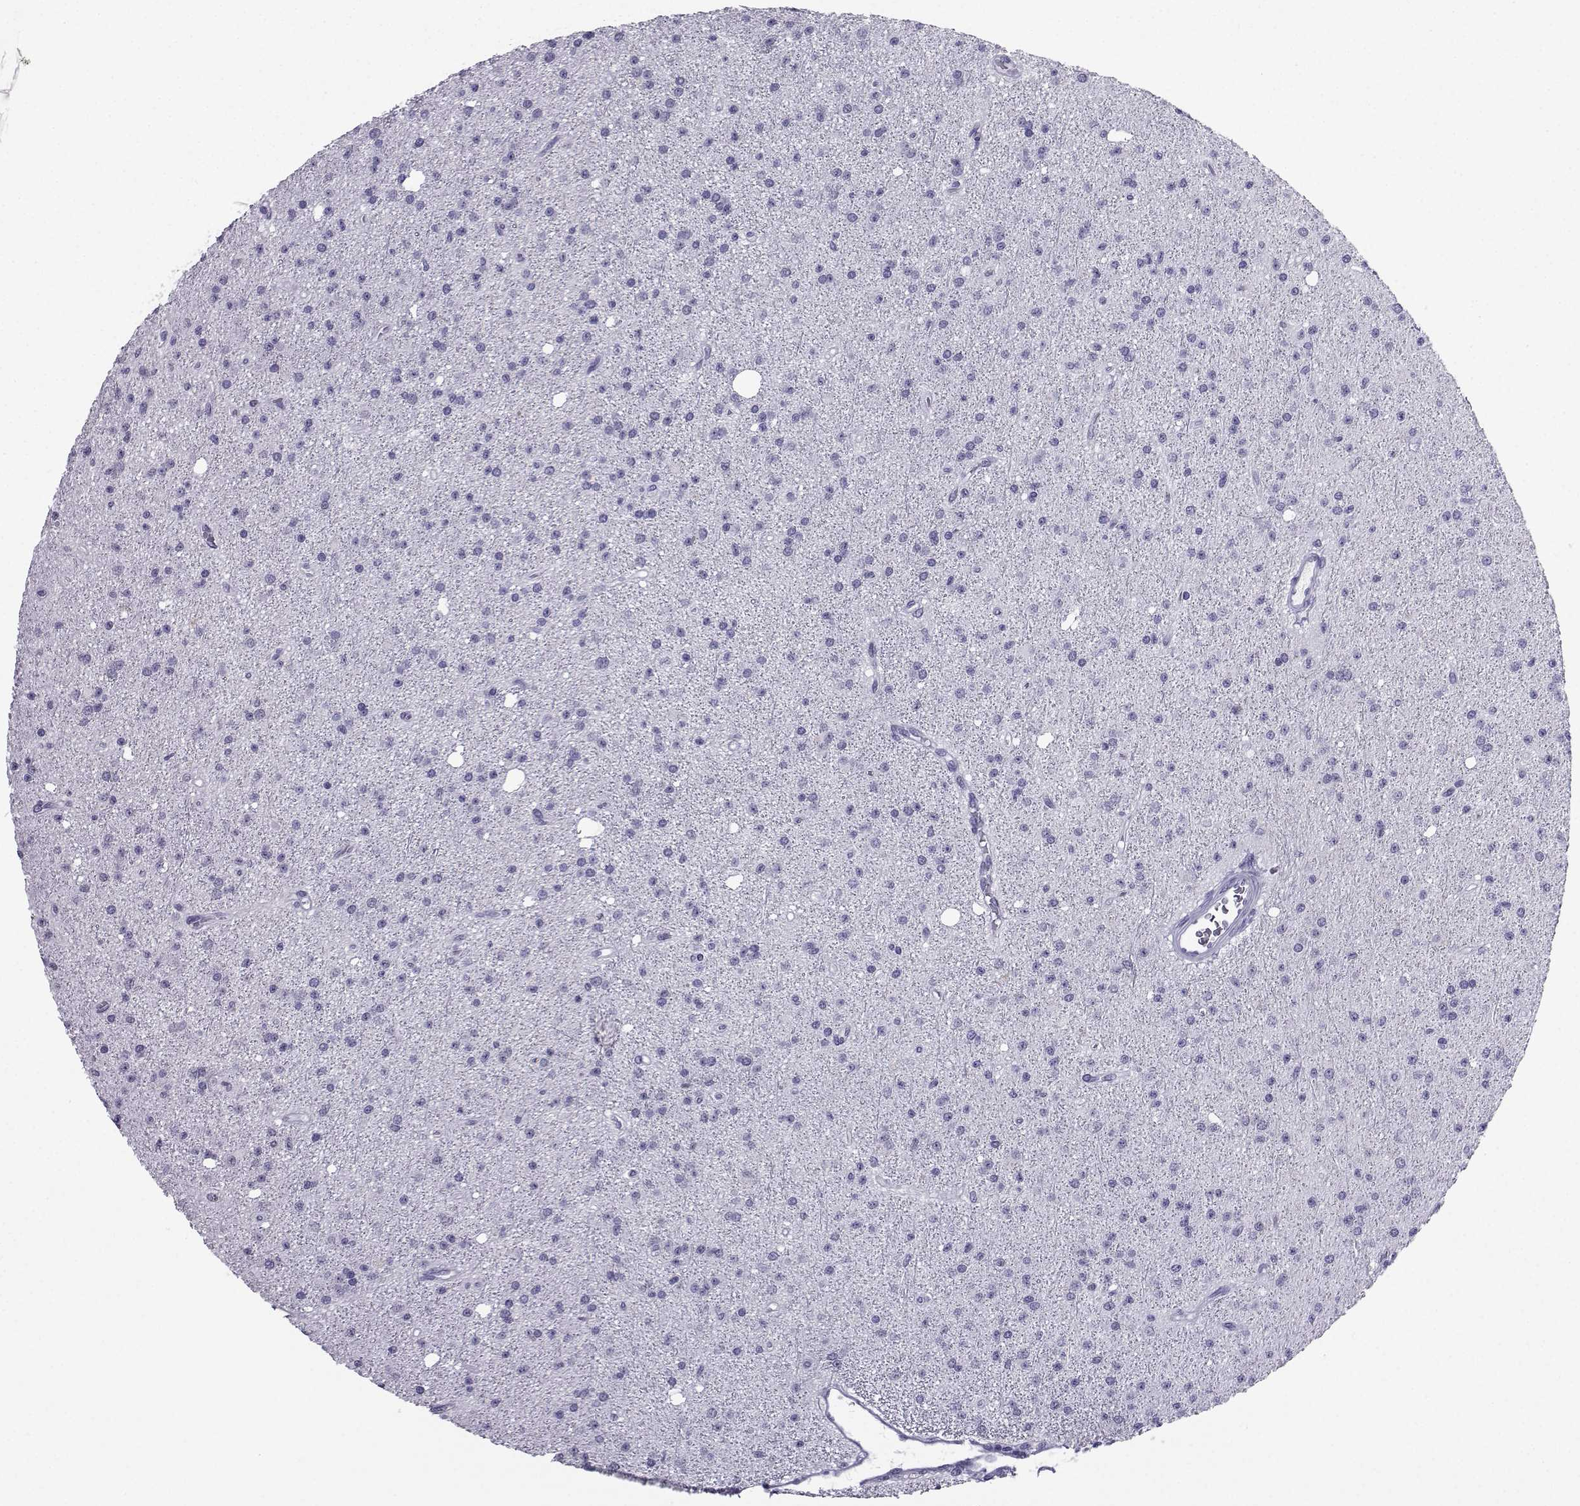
{"staining": {"intensity": "negative", "quantity": "none", "location": "none"}, "tissue": "glioma", "cell_type": "Tumor cells", "image_type": "cancer", "snomed": [{"axis": "morphology", "description": "Glioma, malignant, Low grade"}, {"axis": "topography", "description": "Brain"}], "caption": "An immunohistochemistry (IHC) photomicrograph of glioma is shown. There is no staining in tumor cells of glioma. (Immunohistochemistry (ihc), brightfield microscopy, high magnification).", "gene": "LORICRIN", "patient": {"sex": "male", "age": 27}}